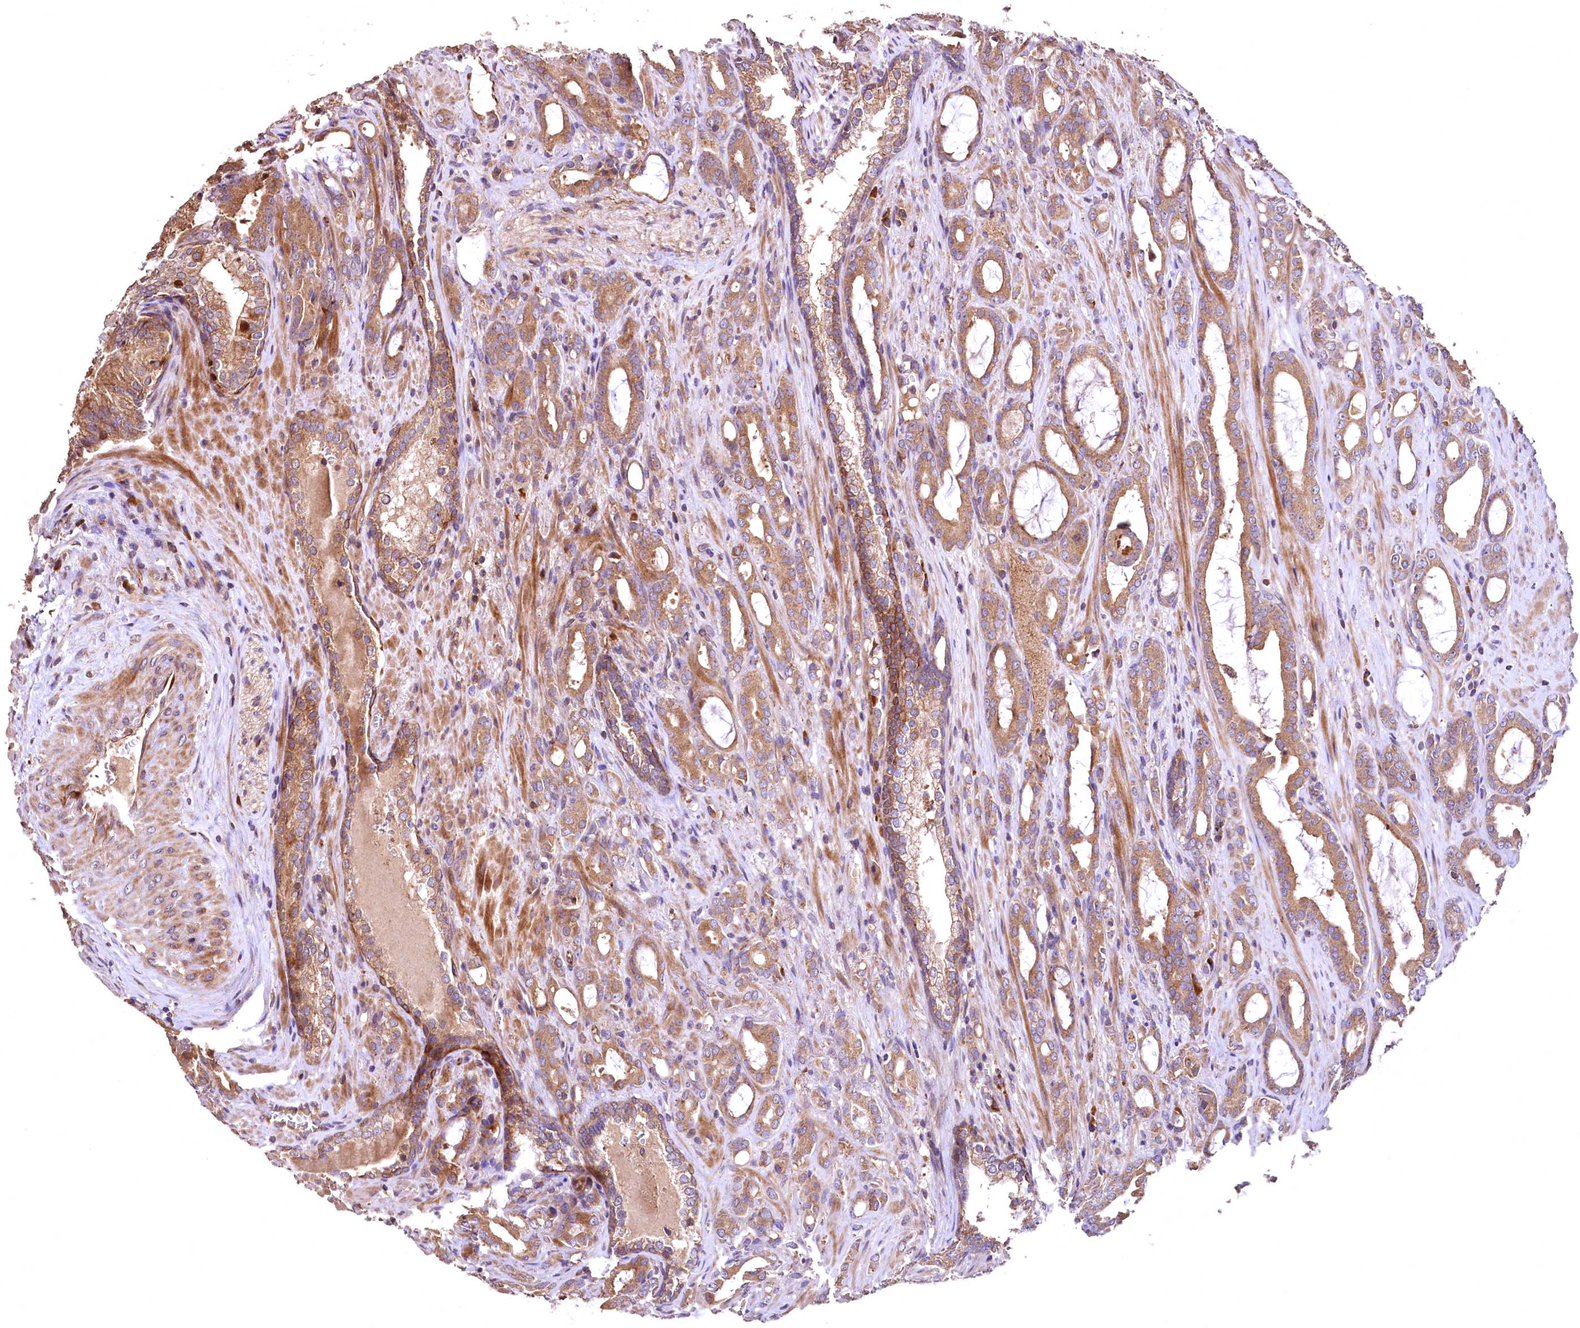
{"staining": {"intensity": "moderate", "quantity": ">75%", "location": "cytoplasmic/membranous"}, "tissue": "prostate cancer", "cell_type": "Tumor cells", "image_type": "cancer", "snomed": [{"axis": "morphology", "description": "Adenocarcinoma, High grade"}, {"axis": "topography", "description": "Prostate"}], "caption": "Protein expression analysis of prostate cancer shows moderate cytoplasmic/membranous positivity in about >75% of tumor cells. Nuclei are stained in blue.", "gene": "RASSF1", "patient": {"sex": "male", "age": 72}}